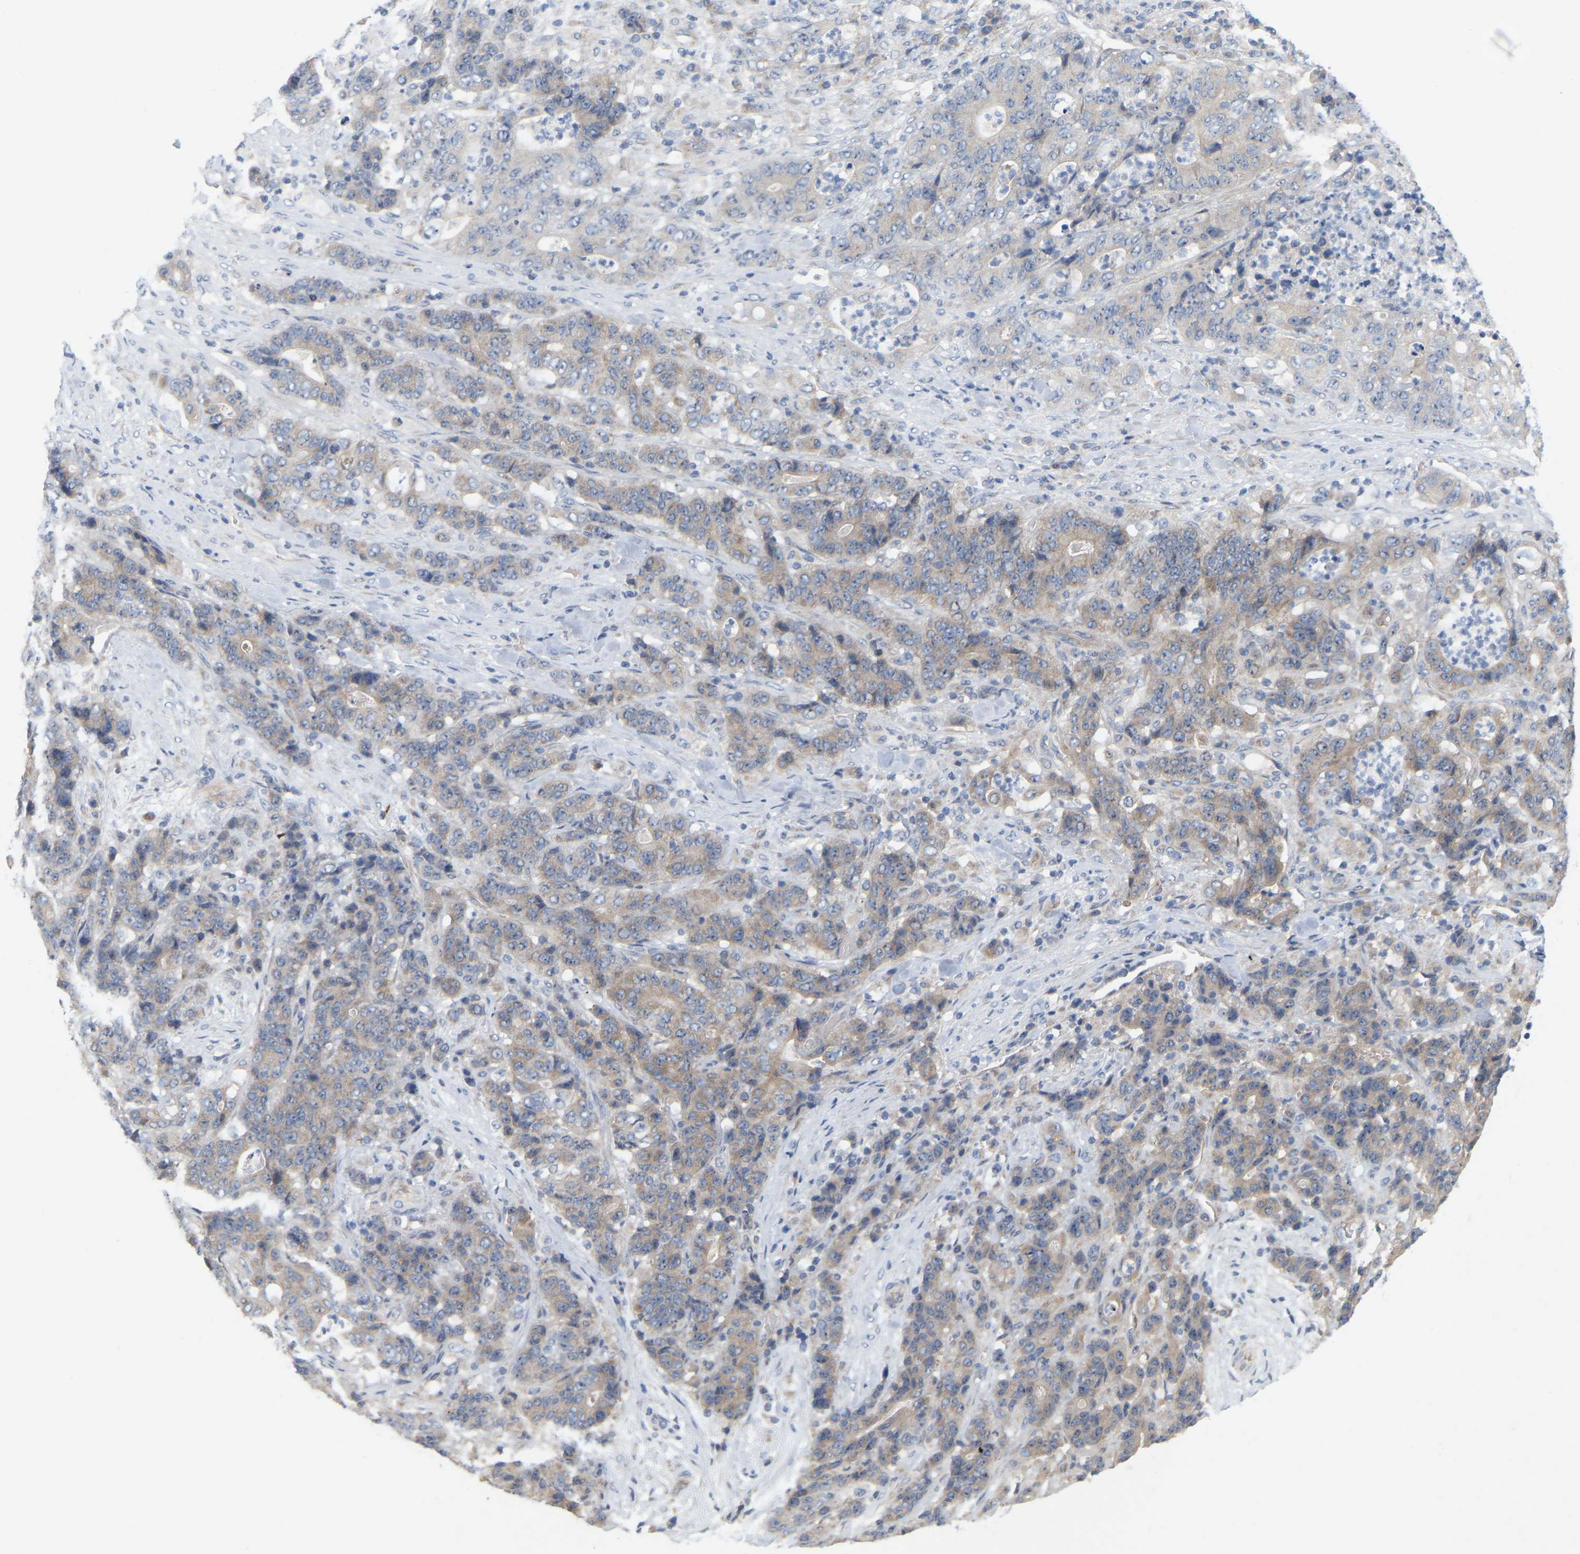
{"staining": {"intensity": "weak", "quantity": ">75%", "location": "cytoplasmic/membranous"}, "tissue": "stomach cancer", "cell_type": "Tumor cells", "image_type": "cancer", "snomed": [{"axis": "morphology", "description": "Adenocarcinoma, NOS"}, {"axis": "topography", "description": "Stomach"}], "caption": "Stomach cancer (adenocarcinoma) was stained to show a protein in brown. There is low levels of weak cytoplasmic/membranous staining in about >75% of tumor cells. The staining was performed using DAB to visualize the protein expression in brown, while the nuclei were stained in blue with hematoxylin (Magnification: 20x).", "gene": "MINDY4", "patient": {"sex": "female", "age": 73}}